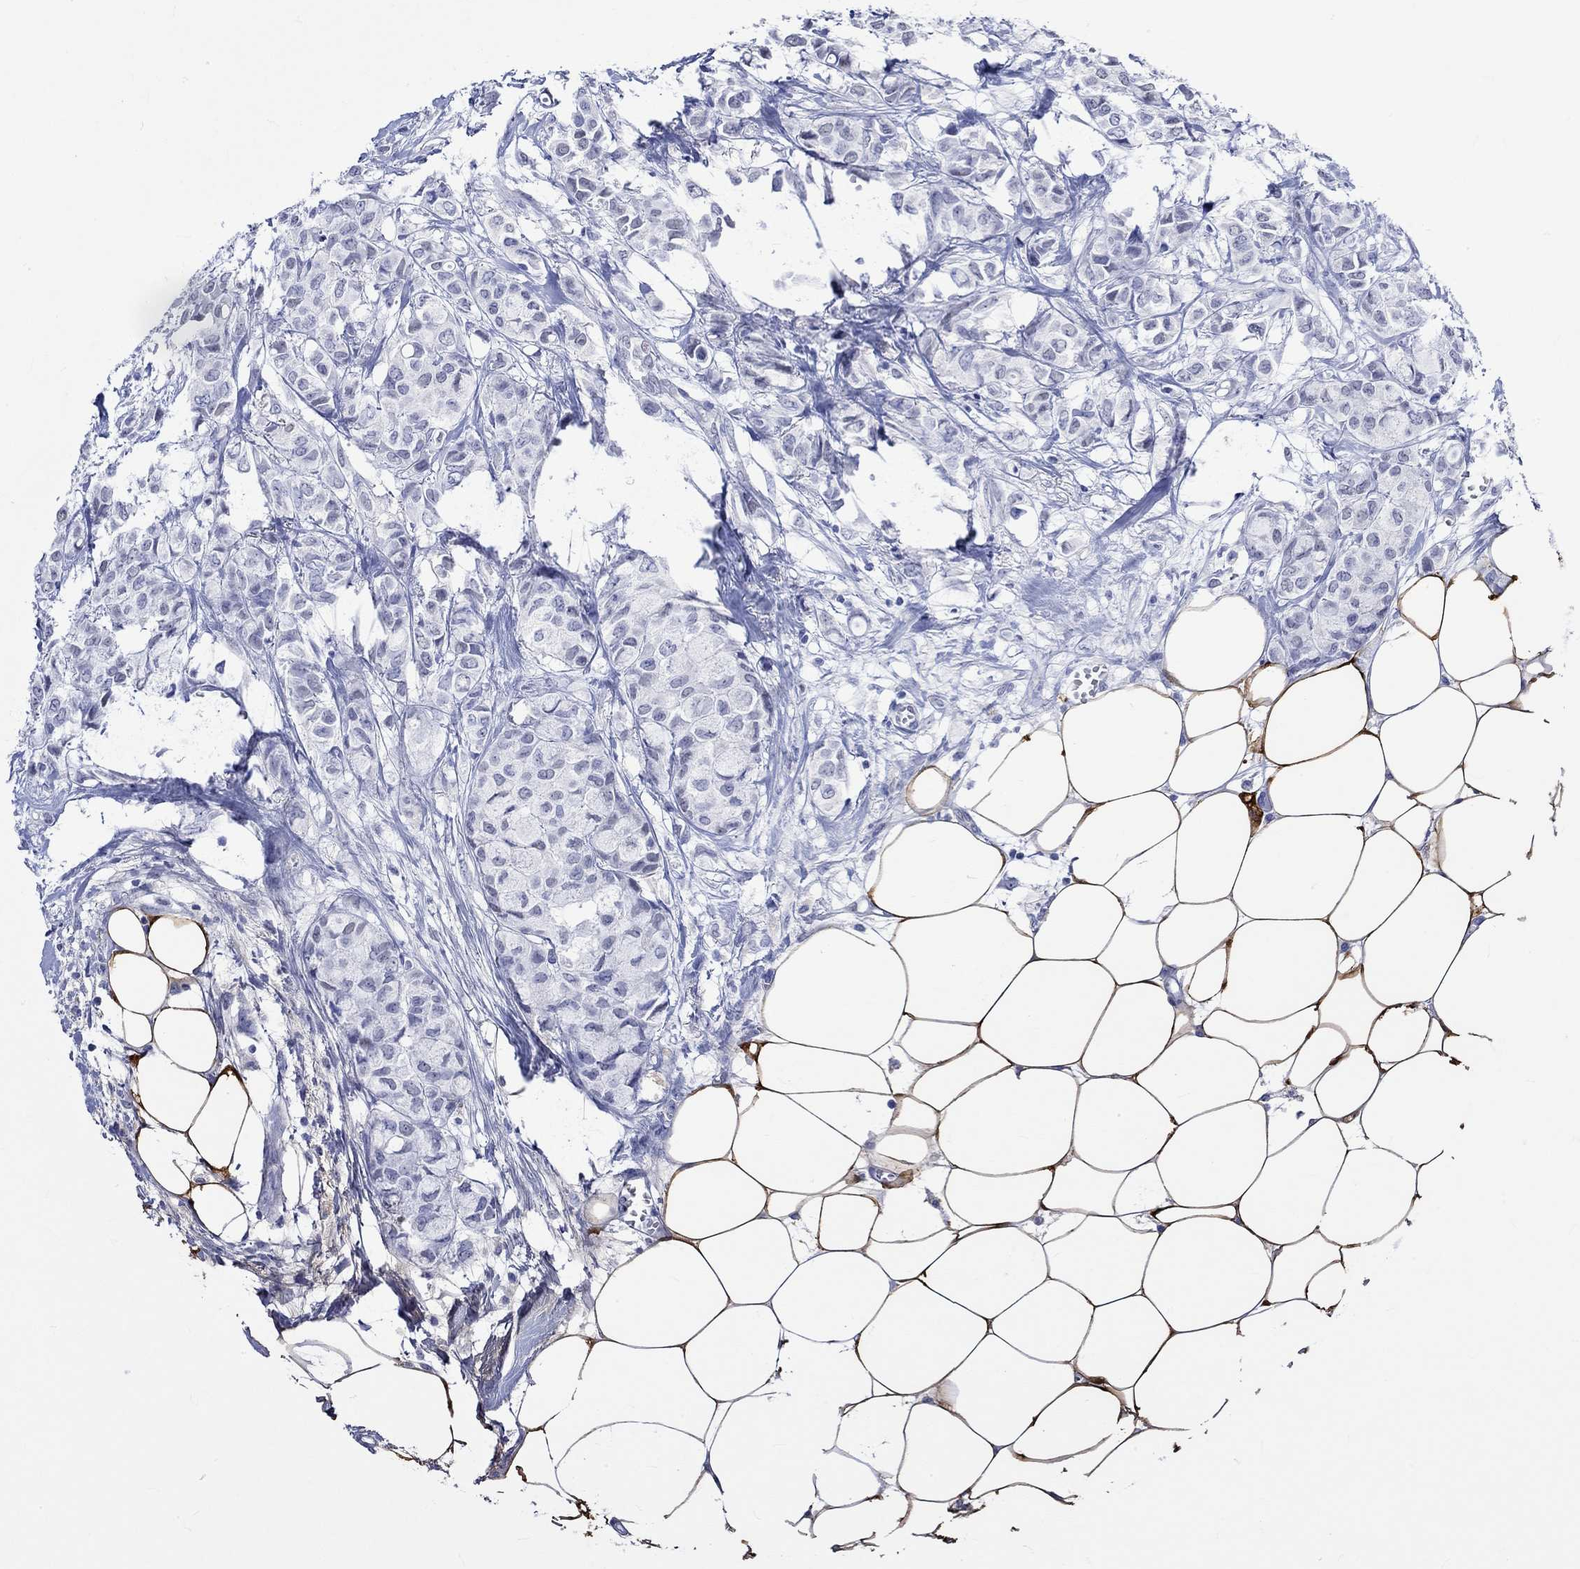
{"staining": {"intensity": "negative", "quantity": "none", "location": "none"}, "tissue": "breast cancer", "cell_type": "Tumor cells", "image_type": "cancer", "snomed": [{"axis": "morphology", "description": "Duct carcinoma"}, {"axis": "topography", "description": "Breast"}], "caption": "An image of invasive ductal carcinoma (breast) stained for a protein reveals no brown staining in tumor cells.", "gene": "CRYAB", "patient": {"sex": "female", "age": 85}}